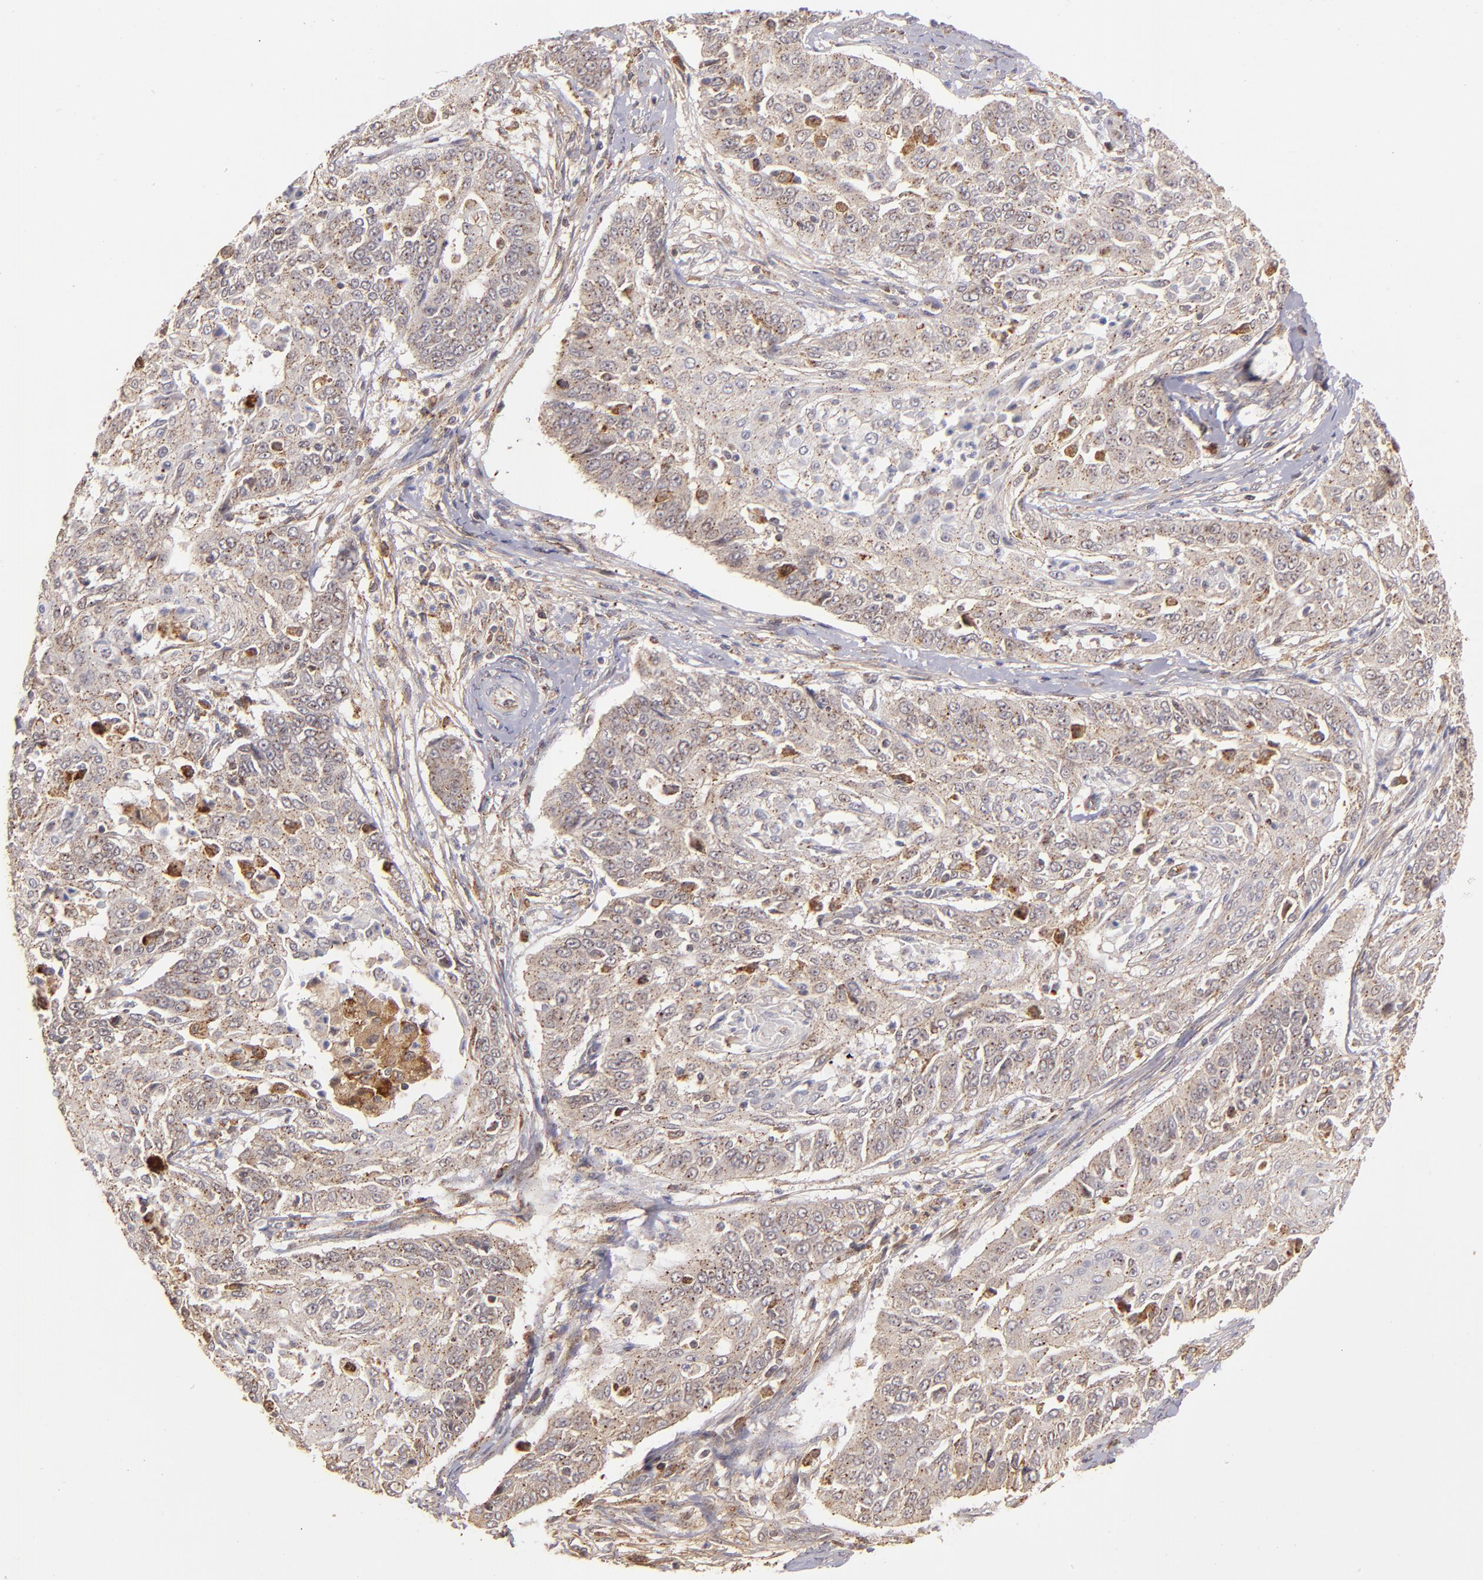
{"staining": {"intensity": "moderate", "quantity": ">75%", "location": "cytoplasmic/membranous"}, "tissue": "cervical cancer", "cell_type": "Tumor cells", "image_type": "cancer", "snomed": [{"axis": "morphology", "description": "Squamous cell carcinoma, NOS"}, {"axis": "topography", "description": "Cervix"}], "caption": "DAB immunohistochemical staining of cervical cancer (squamous cell carcinoma) reveals moderate cytoplasmic/membranous protein positivity in about >75% of tumor cells. (Stains: DAB in brown, nuclei in blue, Microscopy: brightfield microscopy at high magnification).", "gene": "ZFYVE1", "patient": {"sex": "female", "age": 64}}